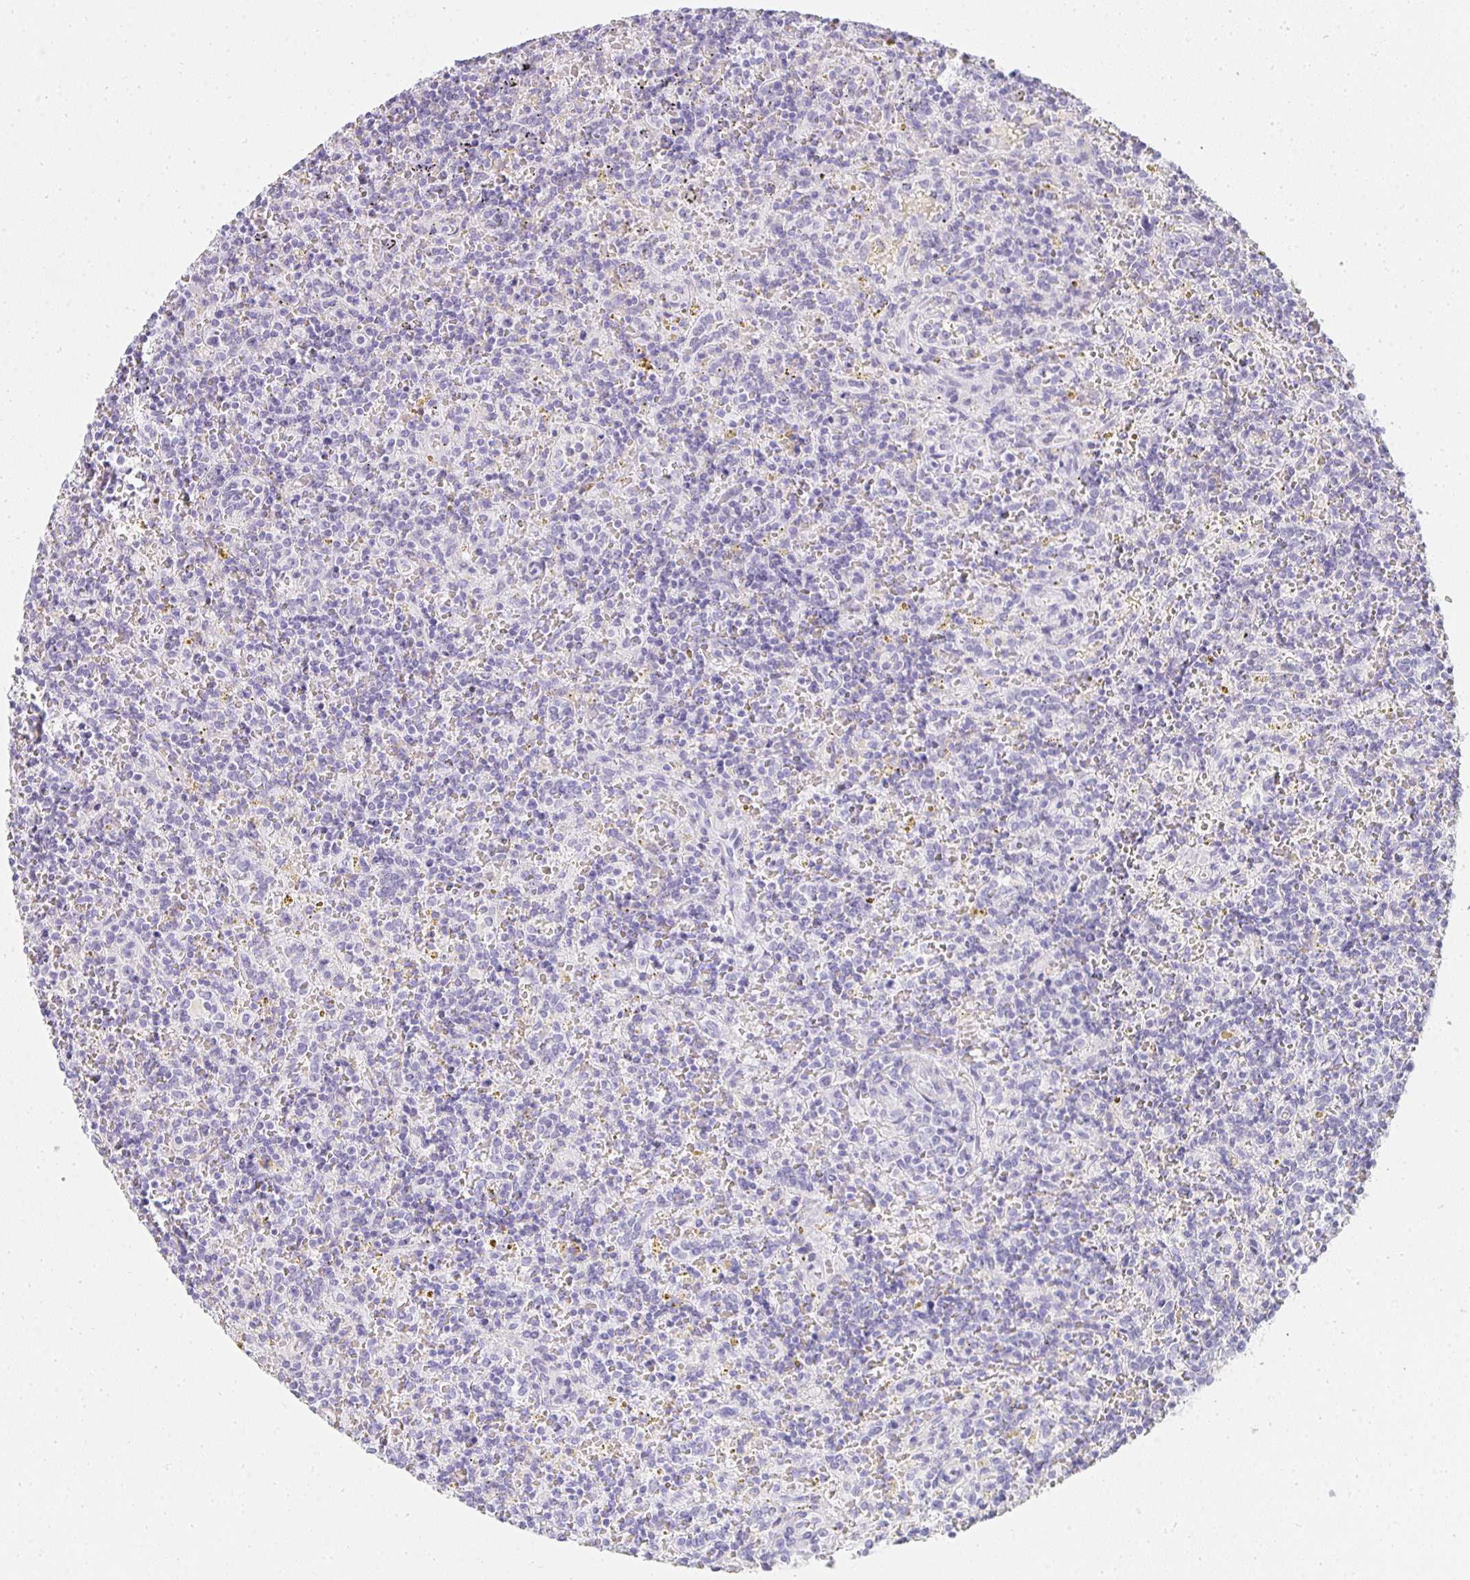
{"staining": {"intensity": "negative", "quantity": "none", "location": "none"}, "tissue": "lymphoma", "cell_type": "Tumor cells", "image_type": "cancer", "snomed": [{"axis": "morphology", "description": "Malignant lymphoma, non-Hodgkin's type, Low grade"}, {"axis": "topography", "description": "Spleen"}], "caption": "Low-grade malignant lymphoma, non-Hodgkin's type was stained to show a protein in brown. There is no significant expression in tumor cells.", "gene": "TPSD1", "patient": {"sex": "male", "age": 67}}